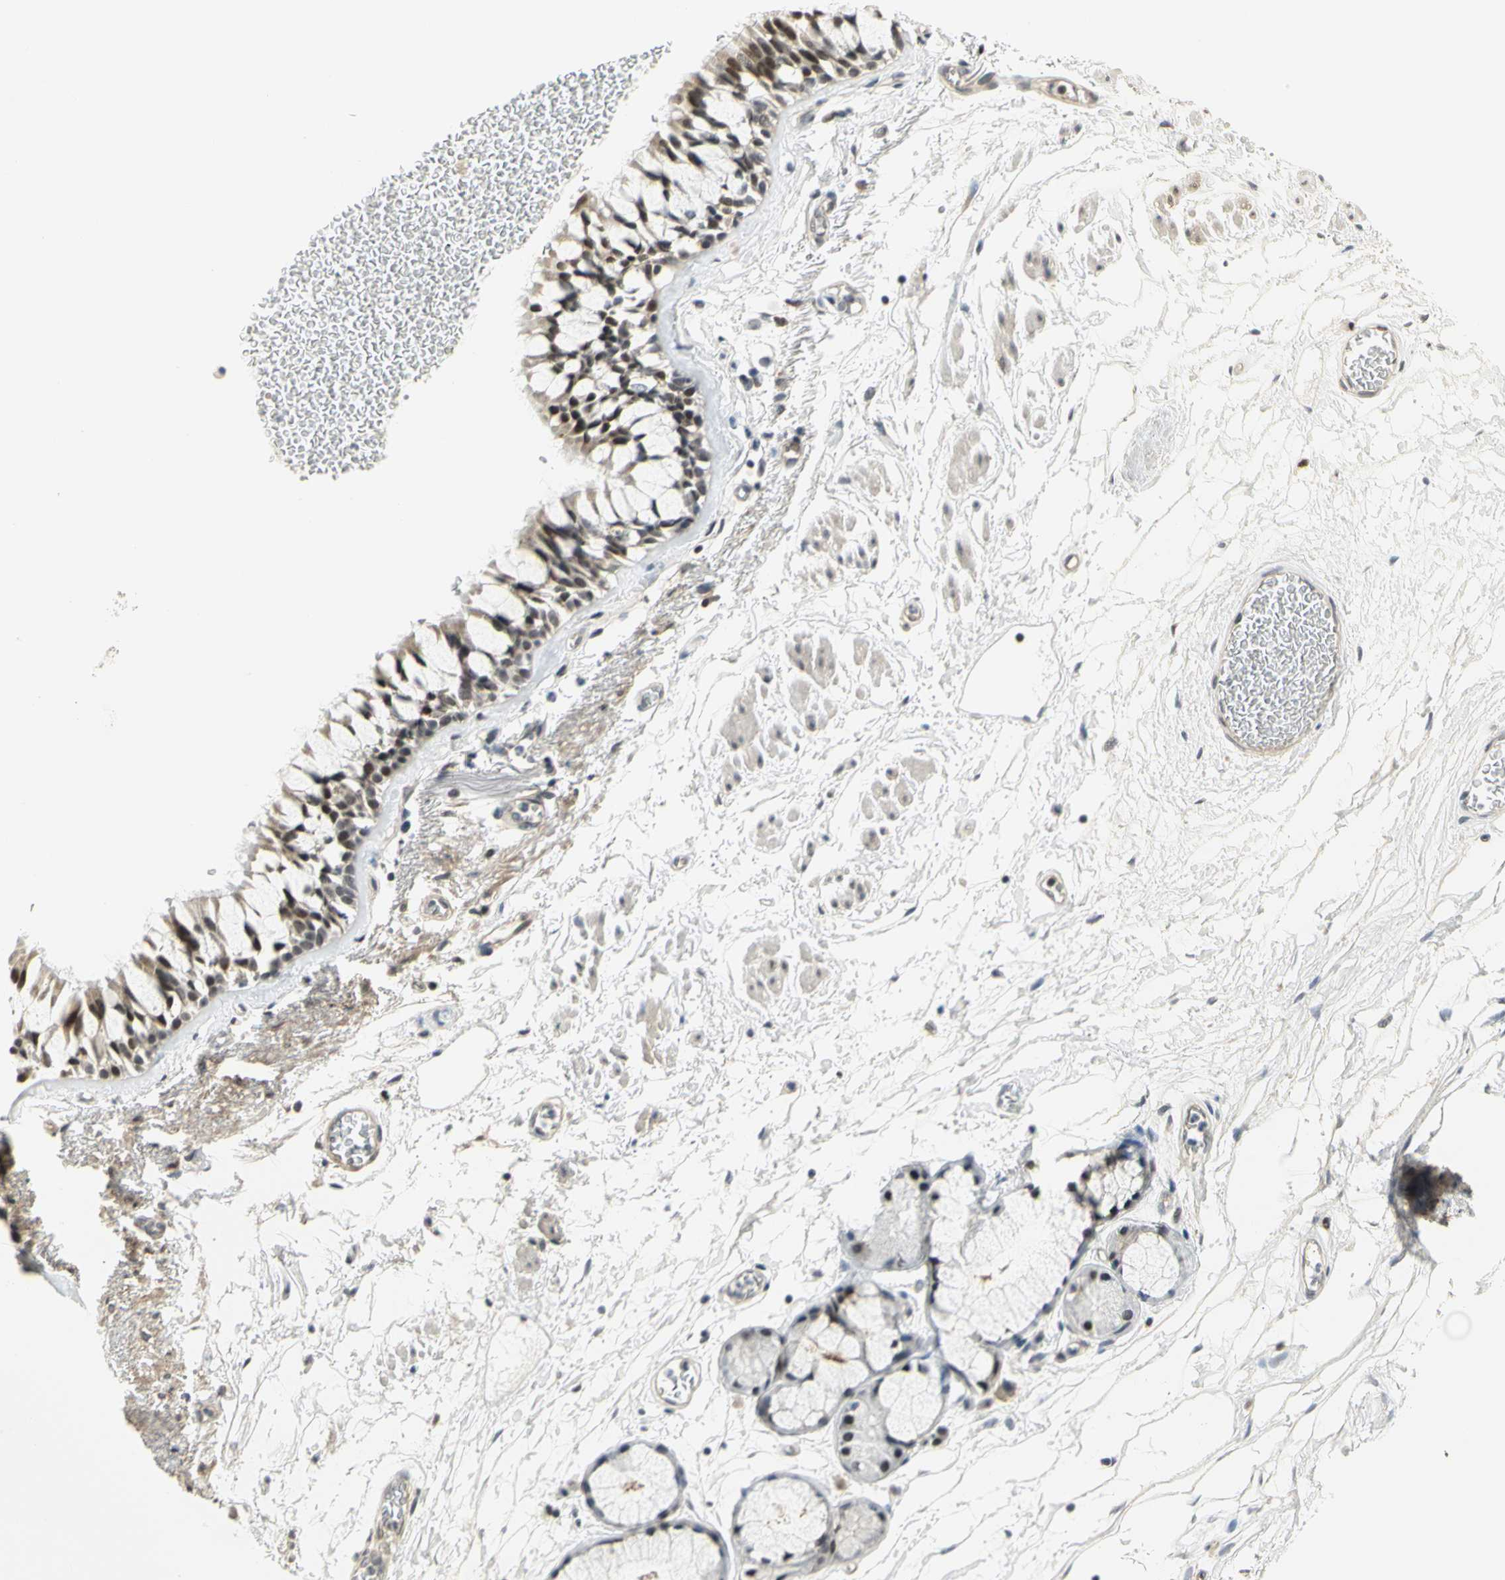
{"staining": {"intensity": "moderate", "quantity": "25%-75%", "location": "nuclear"}, "tissue": "bronchus", "cell_type": "Respiratory epithelial cells", "image_type": "normal", "snomed": [{"axis": "morphology", "description": "Normal tissue, NOS"}, {"axis": "topography", "description": "Bronchus"}], "caption": "A photomicrograph showing moderate nuclear expression in approximately 25%-75% of respiratory epithelial cells in unremarkable bronchus, as visualized by brown immunohistochemical staining.", "gene": "IMPG2", "patient": {"sex": "male", "age": 66}}